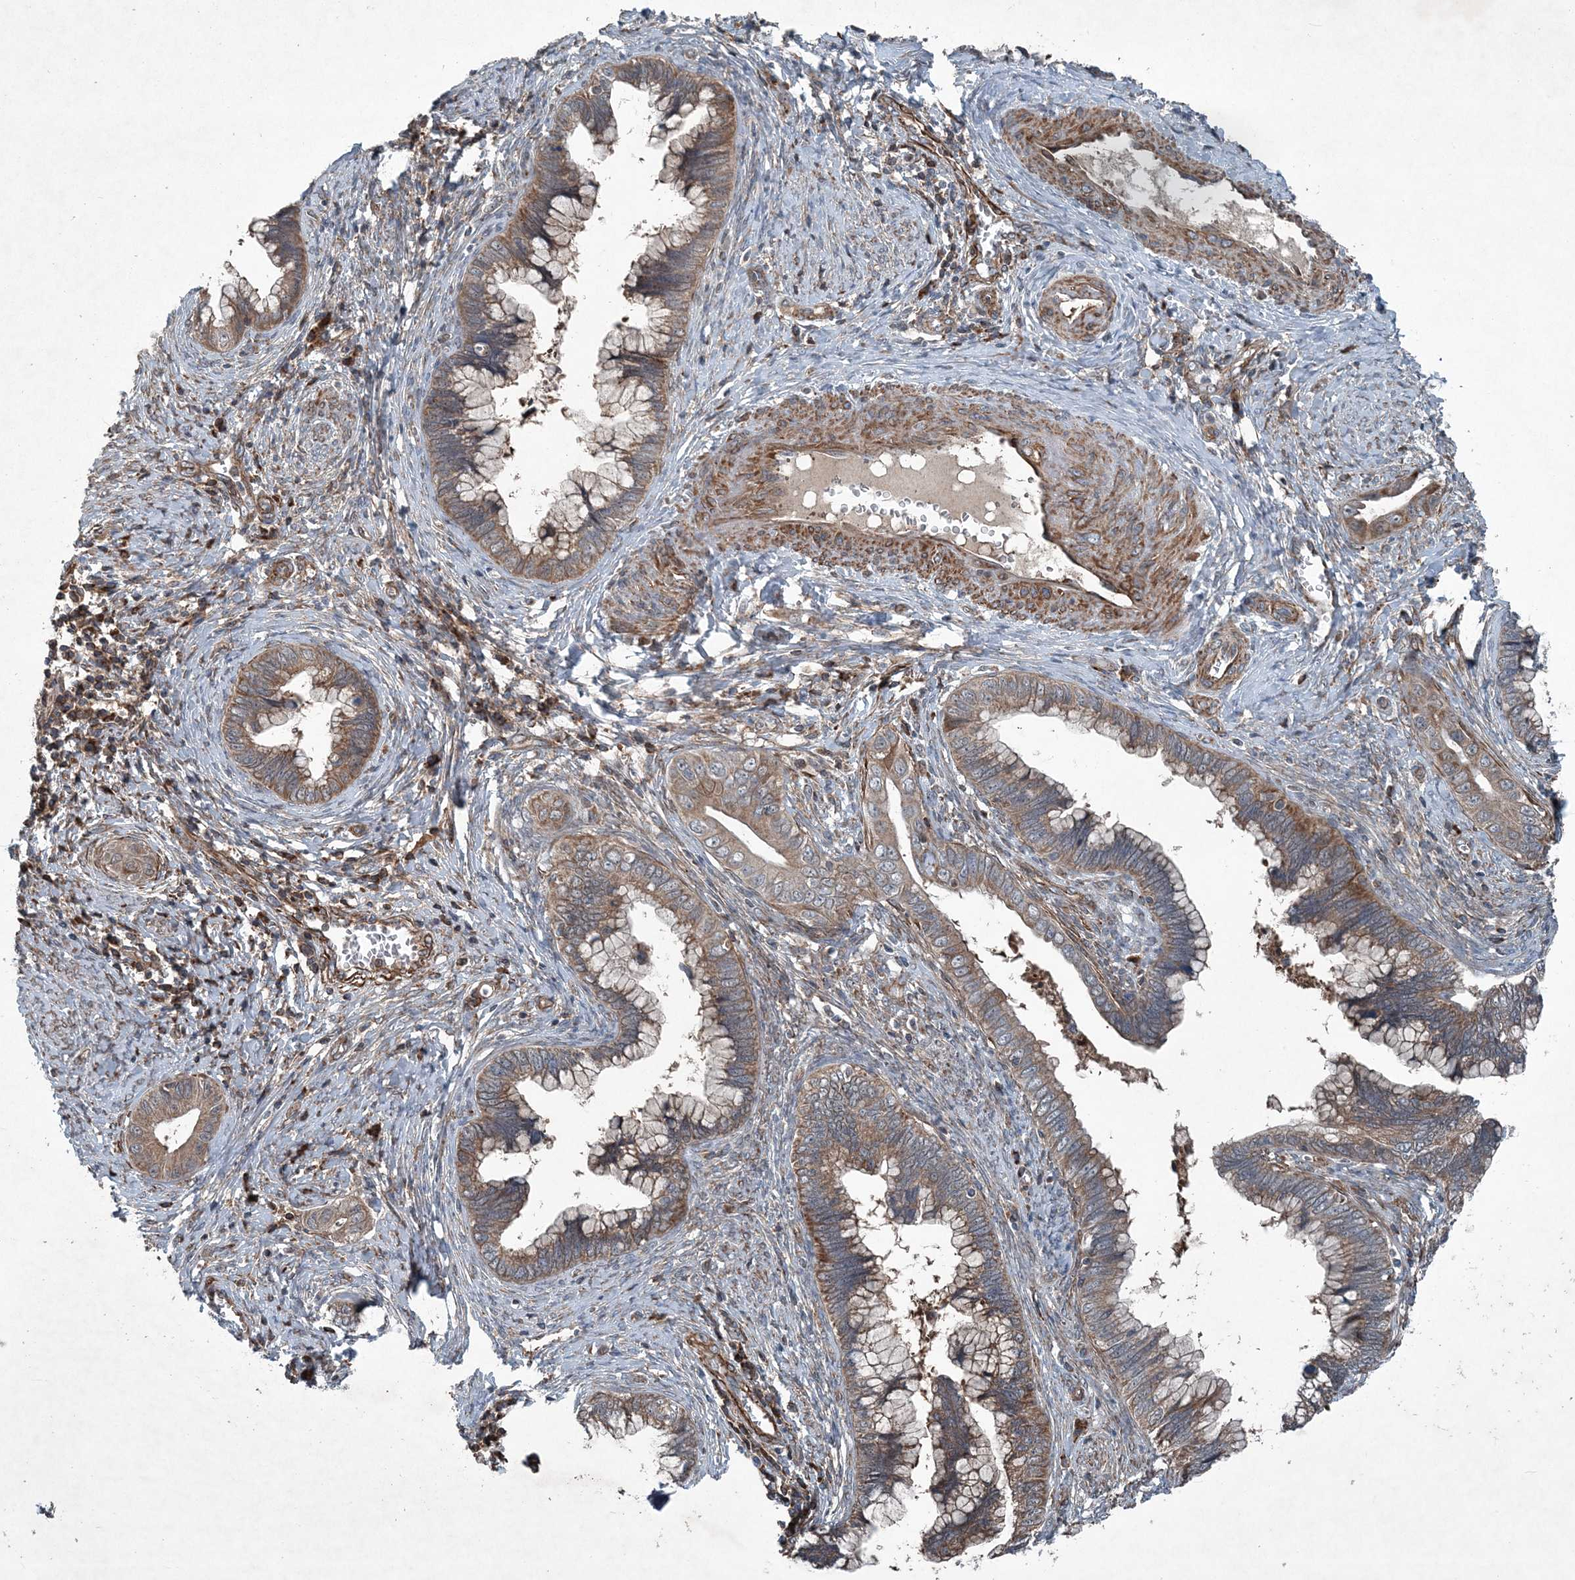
{"staining": {"intensity": "moderate", "quantity": ">75%", "location": "cytoplasmic/membranous"}, "tissue": "cervical cancer", "cell_type": "Tumor cells", "image_type": "cancer", "snomed": [{"axis": "morphology", "description": "Adenocarcinoma, NOS"}, {"axis": "topography", "description": "Cervix"}], "caption": "About >75% of tumor cells in cervical adenocarcinoma exhibit moderate cytoplasmic/membranous protein positivity as visualized by brown immunohistochemical staining.", "gene": "NDUFA2", "patient": {"sex": "female", "age": 44}}